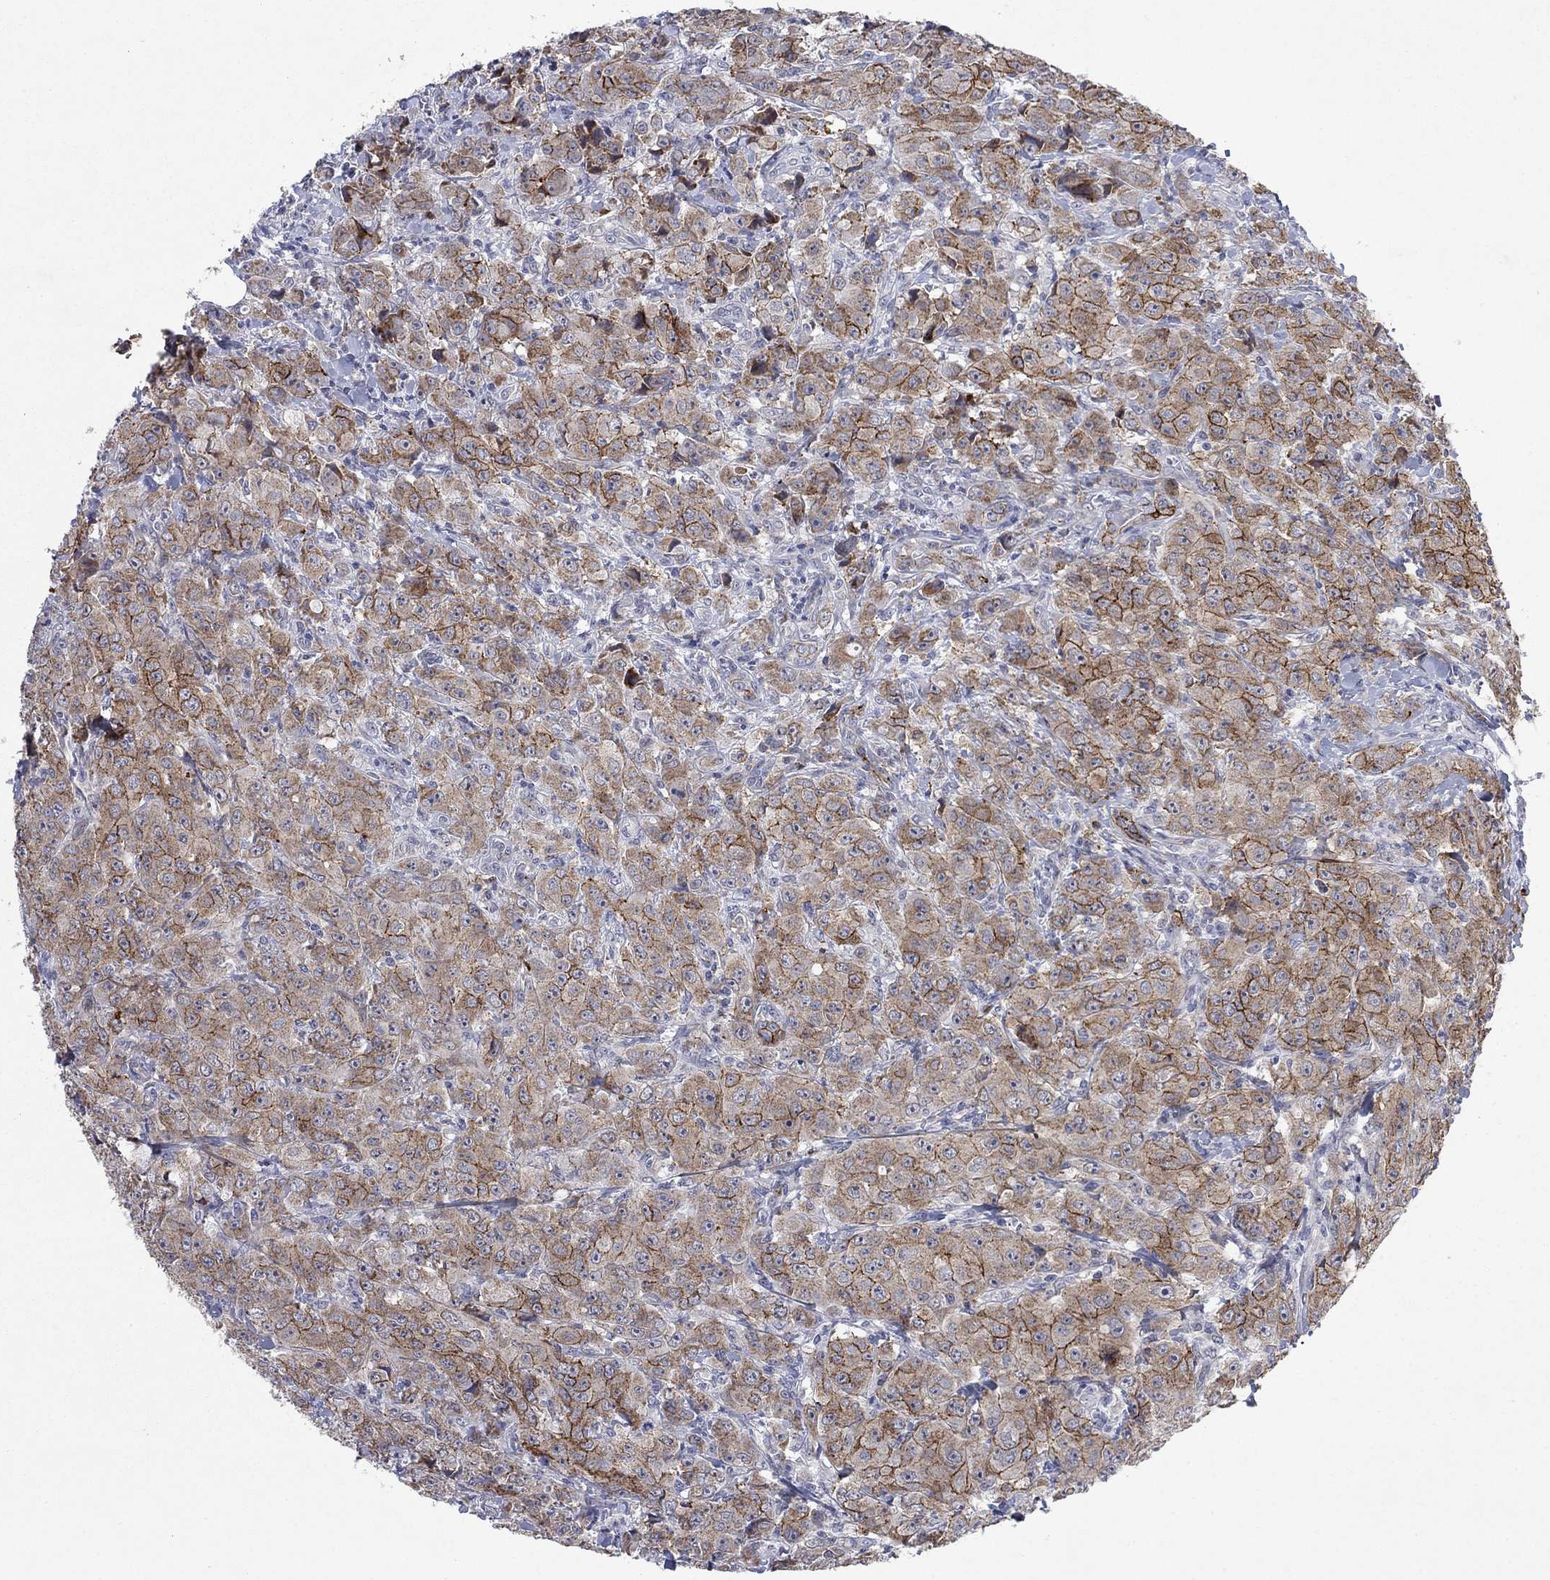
{"staining": {"intensity": "strong", "quantity": "<25%", "location": "cytoplasmic/membranous"}, "tissue": "breast cancer", "cell_type": "Tumor cells", "image_type": "cancer", "snomed": [{"axis": "morphology", "description": "Duct carcinoma"}, {"axis": "topography", "description": "Breast"}], "caption": "Breast cancer (infiltrating ductal carcinoma) stained for a protein (brown) exhibits strong cytoplasmic/membranous positive staining in about <25% of tumor cells.", "gene": "SDC1", "patient": {"sex": "female", "age": 43}}